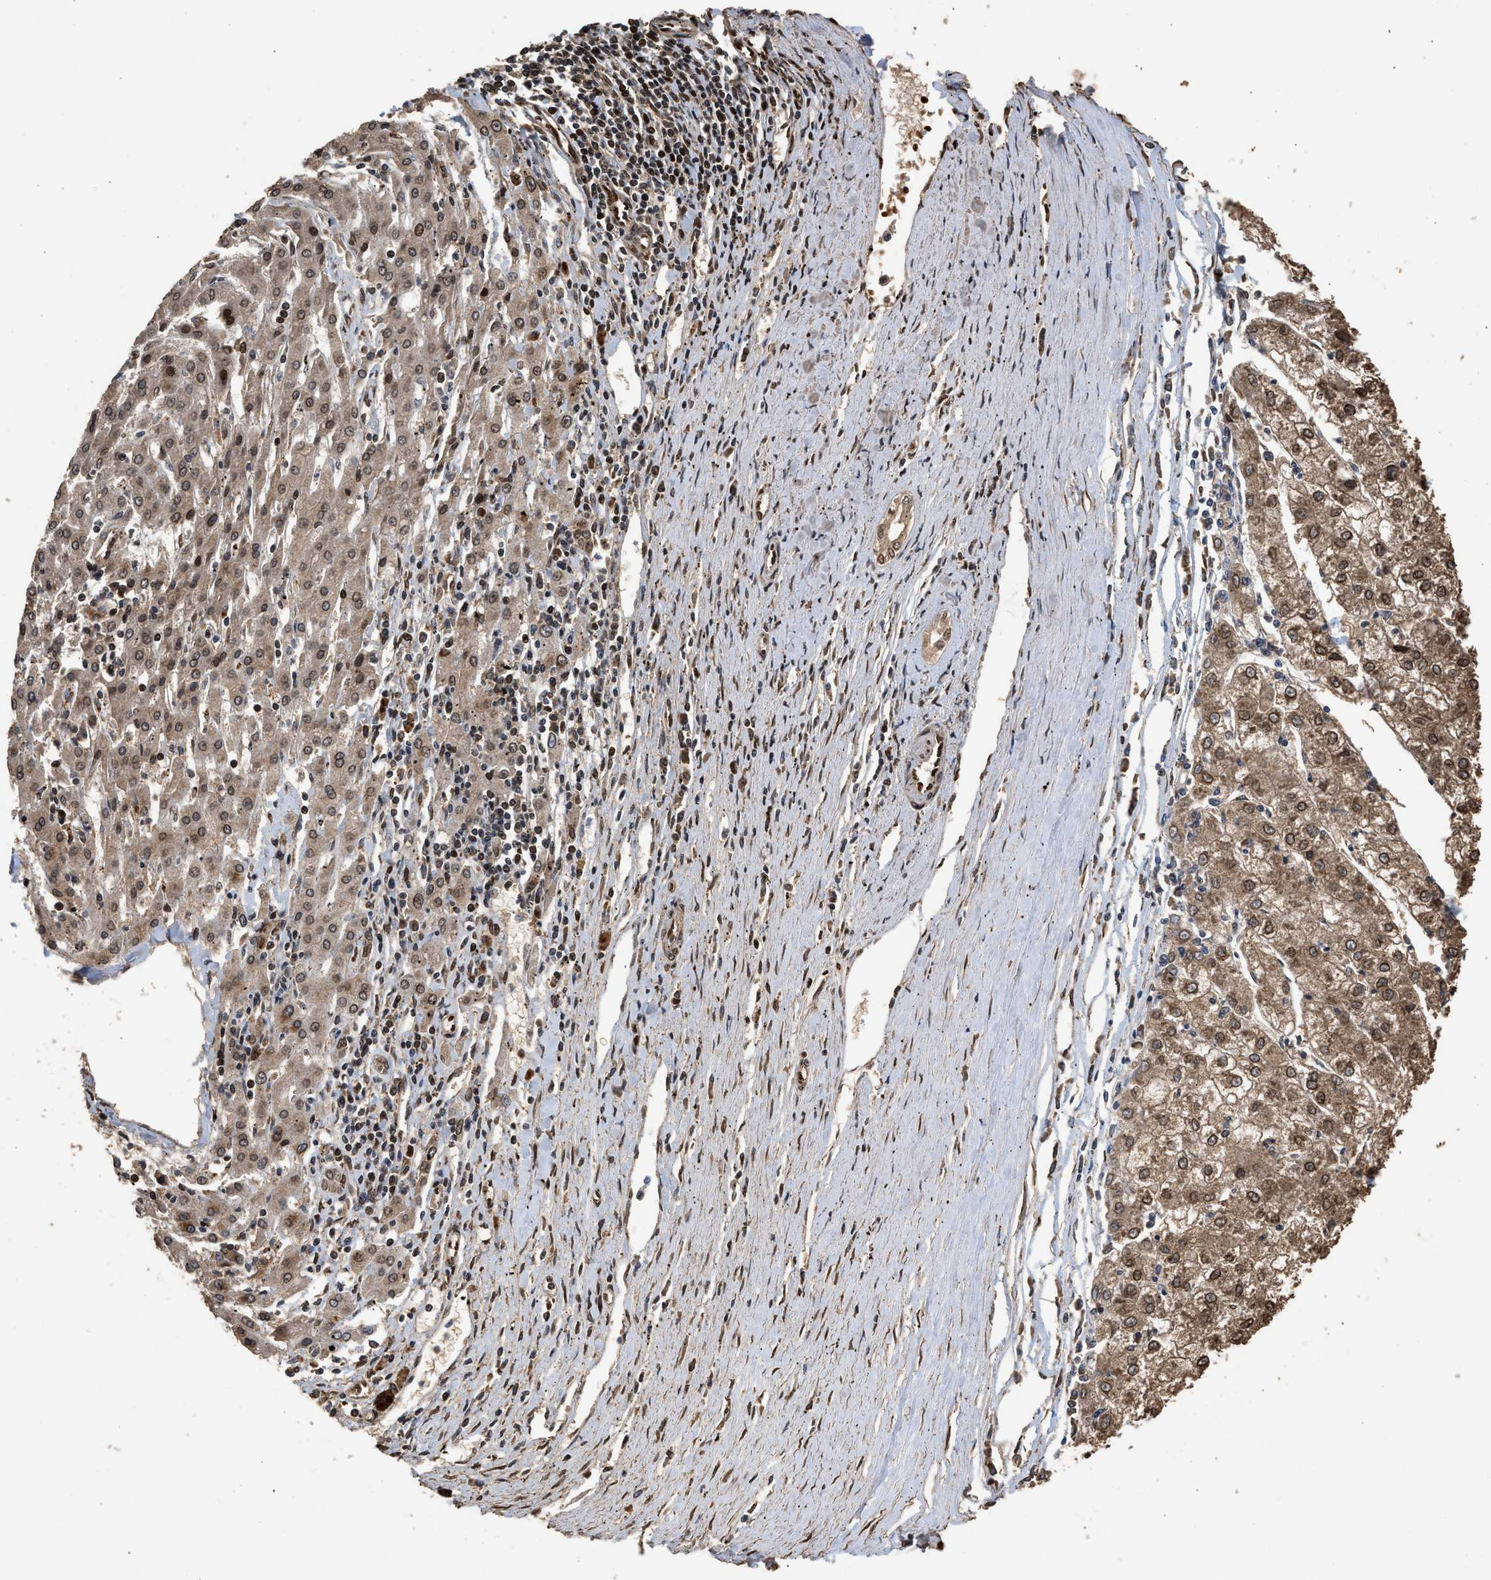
{"staining": {"intensity": "moderate", "quantity": "25%-75%", "location": "cytoplasmic/membranous,nuclear"}, "tissue": "liver cancer", "cell_type": "Tumor cells", "image_type": "cancer", "snomed": [{"axis": "morphology", "description": "Carcinoma, Hepatocellular, NOS"}, {"axis": "topography", "description": "Liver"}], "caption": "IHC histopathology image of human liver cancer stained for a protein (brown), which exhibits medium levels of moderate cytoplasmic/membranous and nuclear positivity in about 25%-75% of tumor cells.", "gene": "PPP4R3B", "patient": {"sex": "male", "age": 72}}